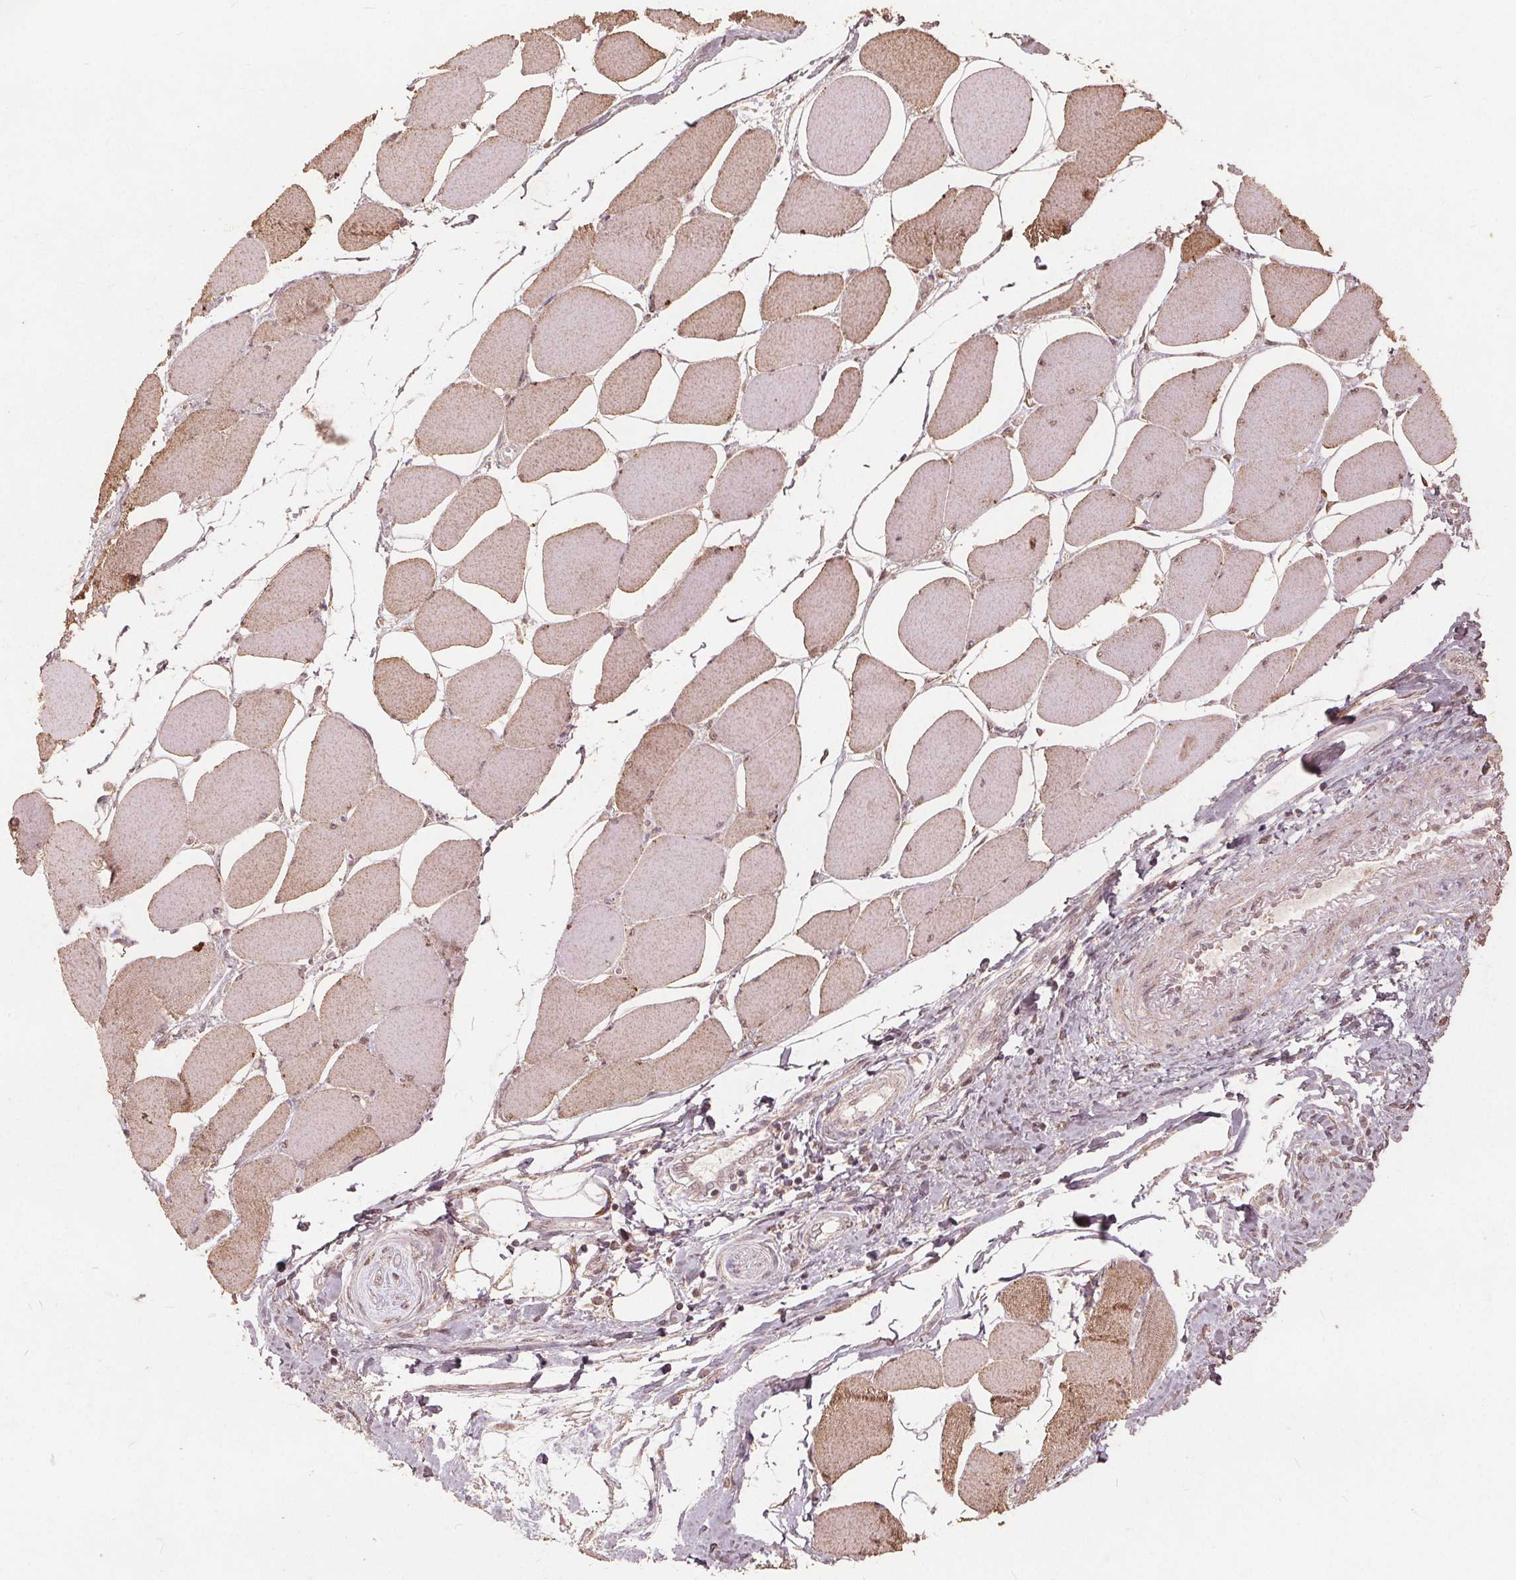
{"staining": {"intensity": "weak", "quantity": "25%-75%", "location": "cytoplasmic/membranous"}, "tissue": "skeletal muscle", "cell_type": "Myocytes", "image_type": "normal", "snomed": [{"axis": "morphology", "description": "Normal tissue, NOS"}, {"axis": "topography", "description": "Skeletal muscle"}], "caption": "The photomicrograph reveals a brown stain indicating the presence of a protein in the cytoplasmic/membranous of myocytes in skeletal muscle. (IHC, brightfield microscopy, high magnification).", "gene": "DSG3", "patient": {"sex": "female", "age": 75}}